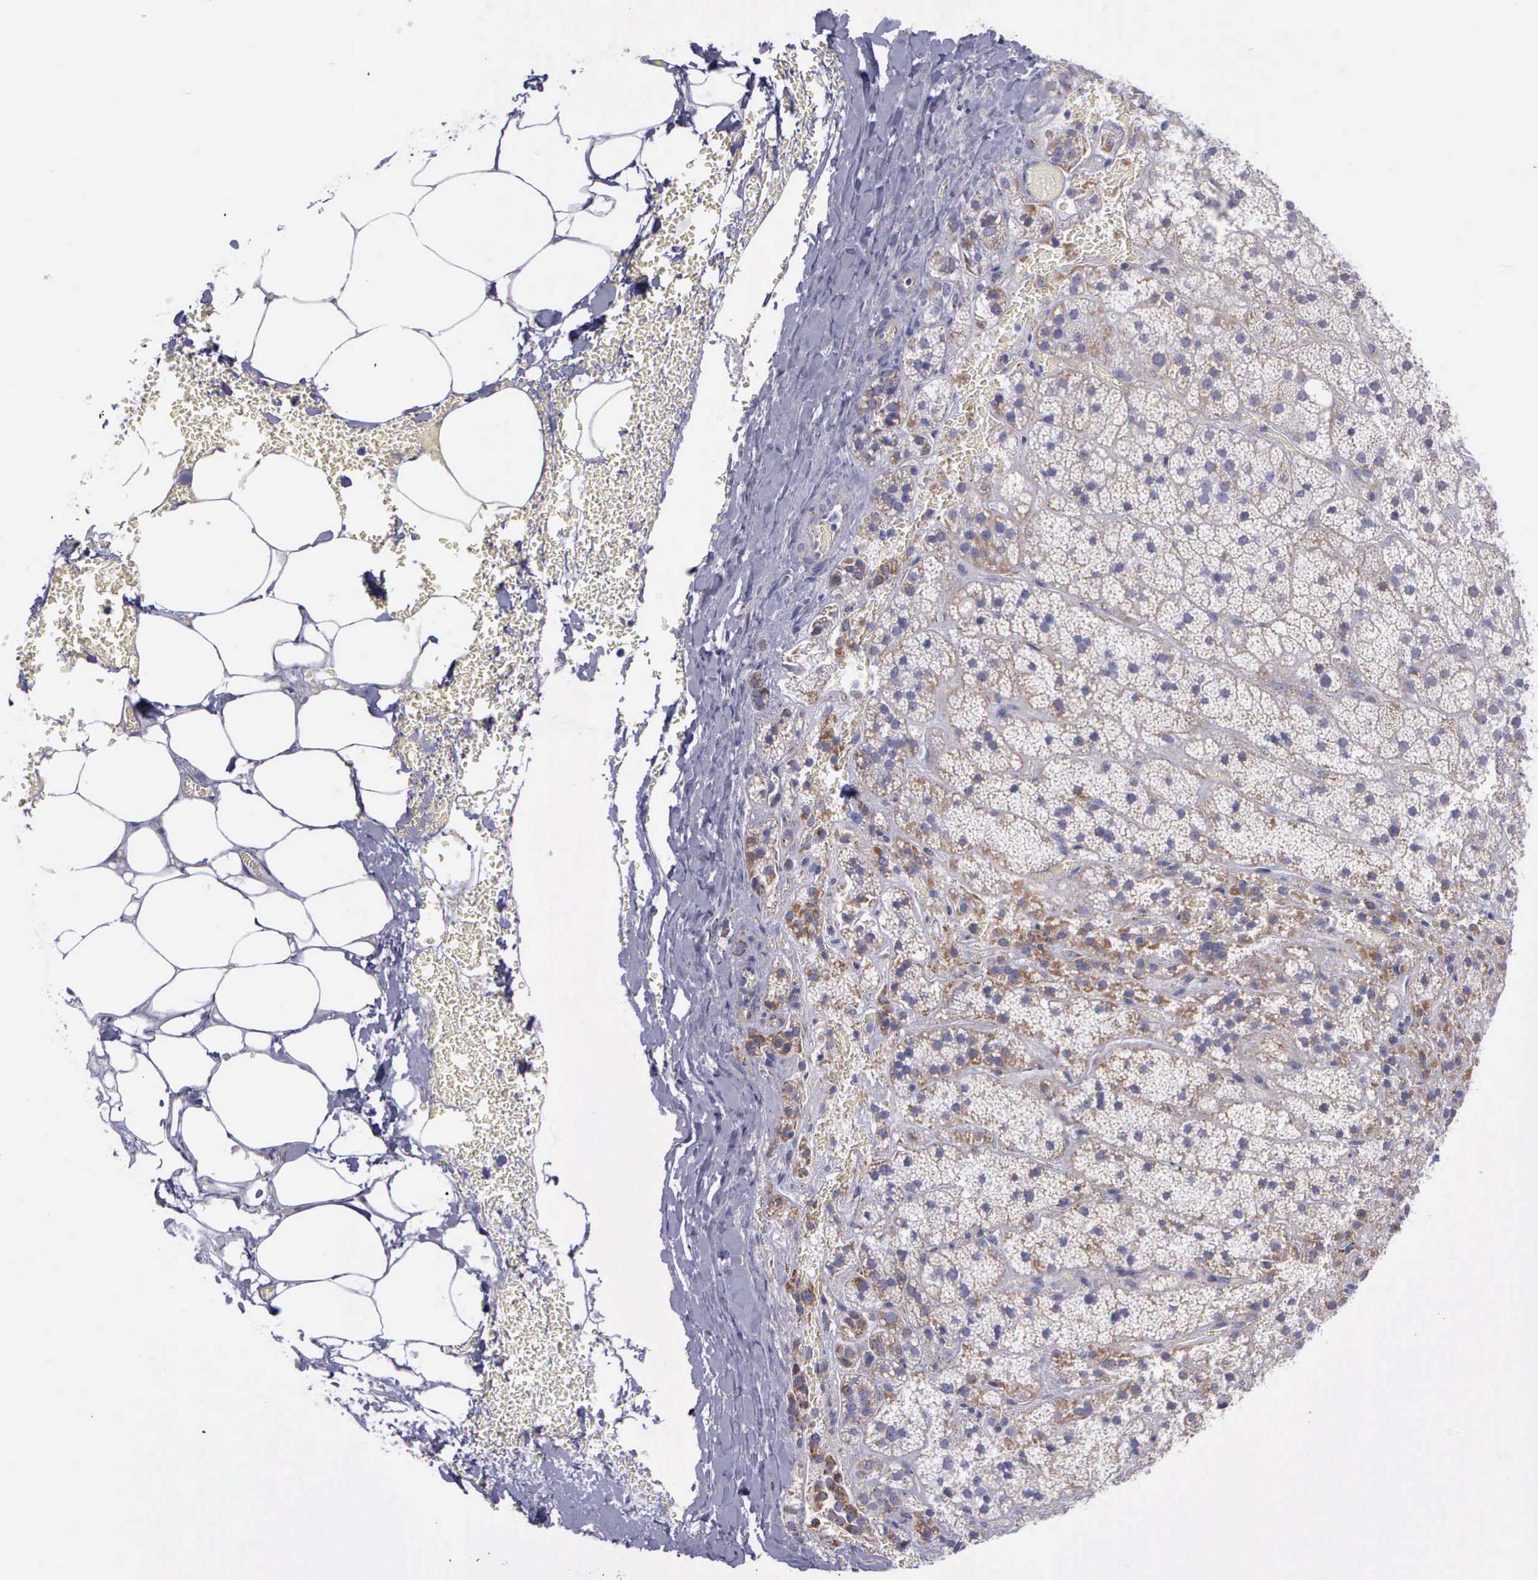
{"staining": {"intensity": "weak", "quantity": "25%-75%", "location": "cytoplasmic/membranous"}, "tissue": "adrenal gland", "cell_type": "Glandular cells", "image_type": "normal", "snomed": [{"axis": "morphology", "description": "Normal tissue, NOS"}, {"axis": "topography", "description": "Adrenal gland"}], "caption": "Adrenal gland stained with a brown dye shows weak cytoplasmic/membranous positive staining in about 25%-75% of glandular cells.", "gene": "SYNJ2BP", "patient": {"sex": "male", "age": 57}}